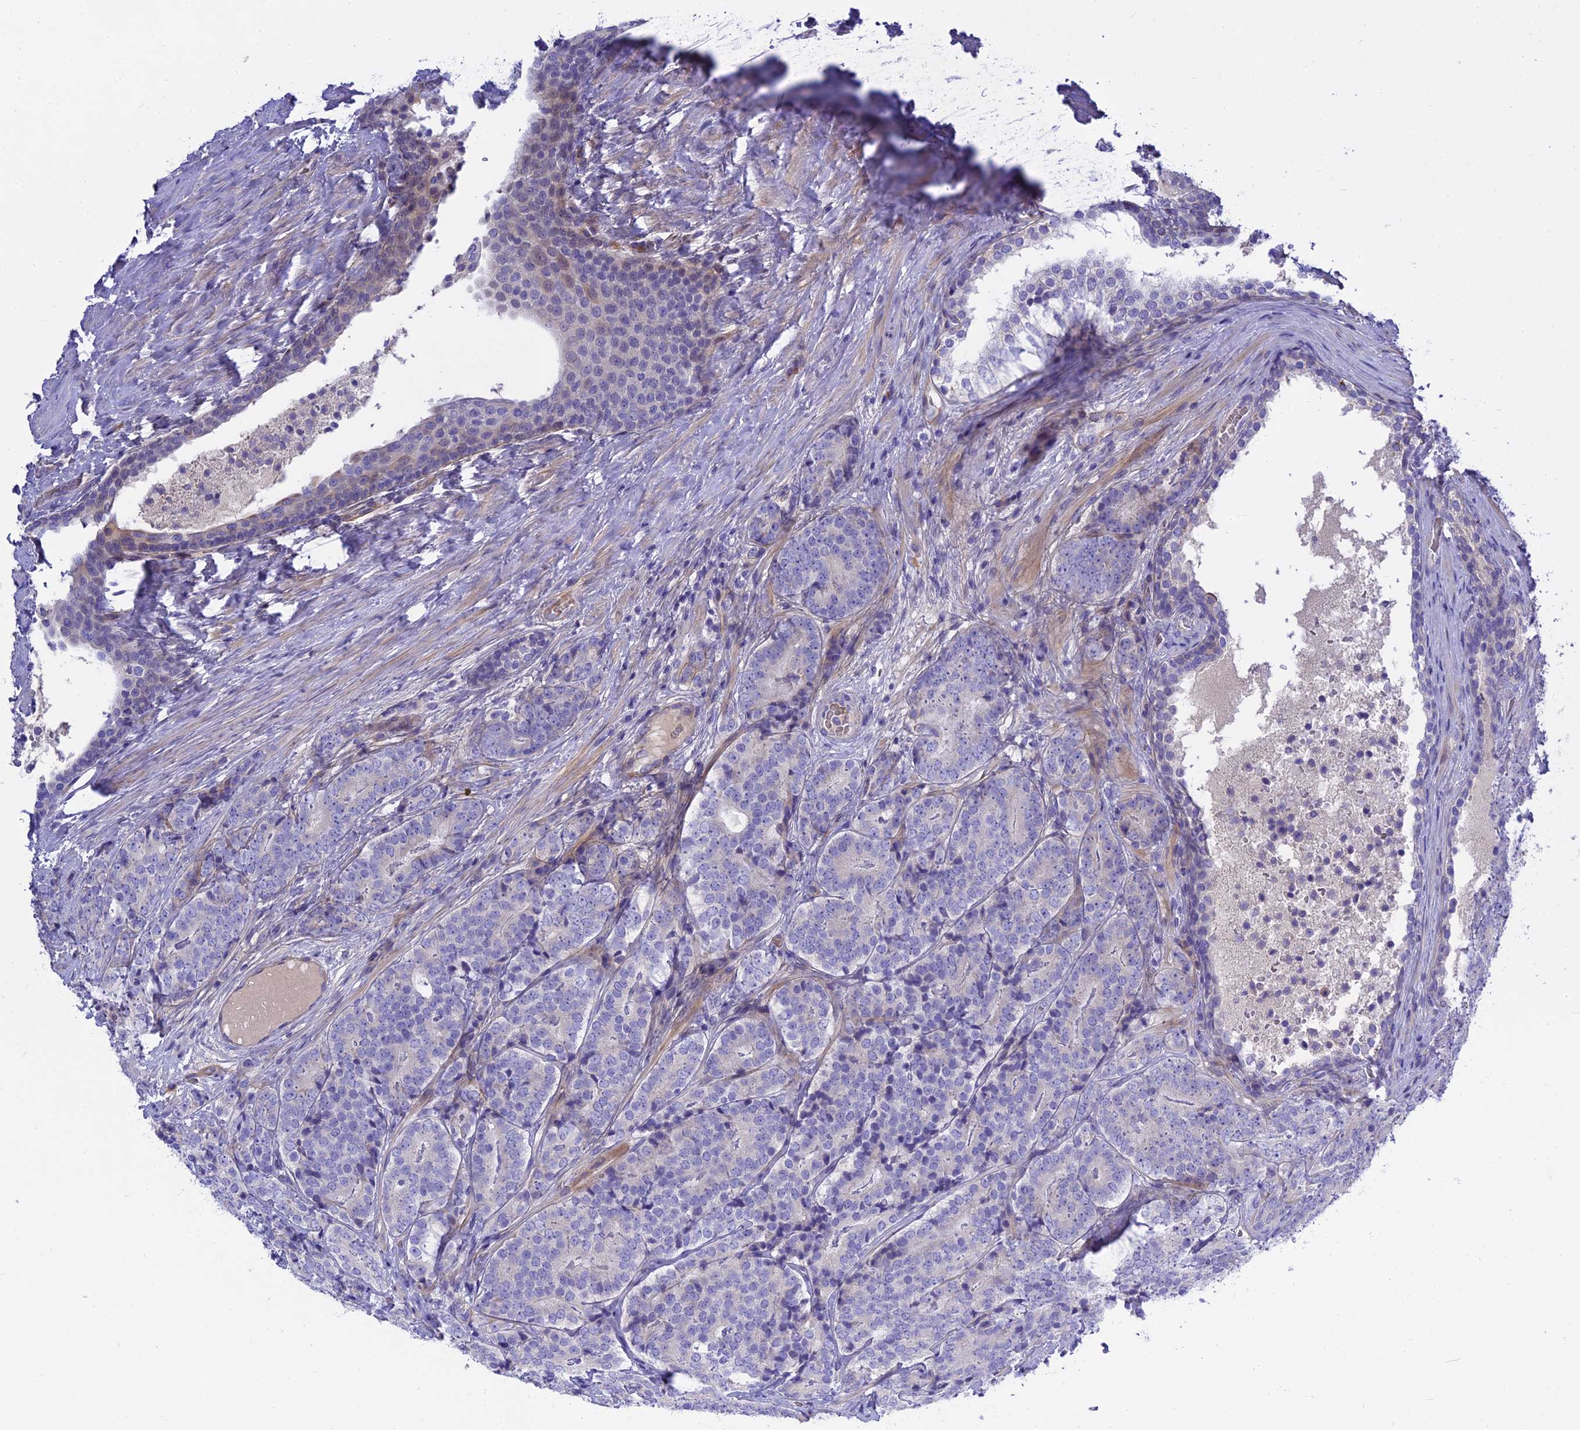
{"staining": {"intensity": "negative", "quantity": "none", "location": "none"}, "tissue": "prostate cancer", "cell_type": "Tumor cells", "image_type": "cancer", "snomed": [{"axis": "morphology", "description": "Adenocarcinoma, High grade"}, {"axis": "topography", "description": "Prostate"}], "caption": "Prostate cancer was stained to show a protein in brown. There is no significant expression in tumor cells.", "gene": "MBD3L1", "patient": {"sex": "male", "age": 56}}